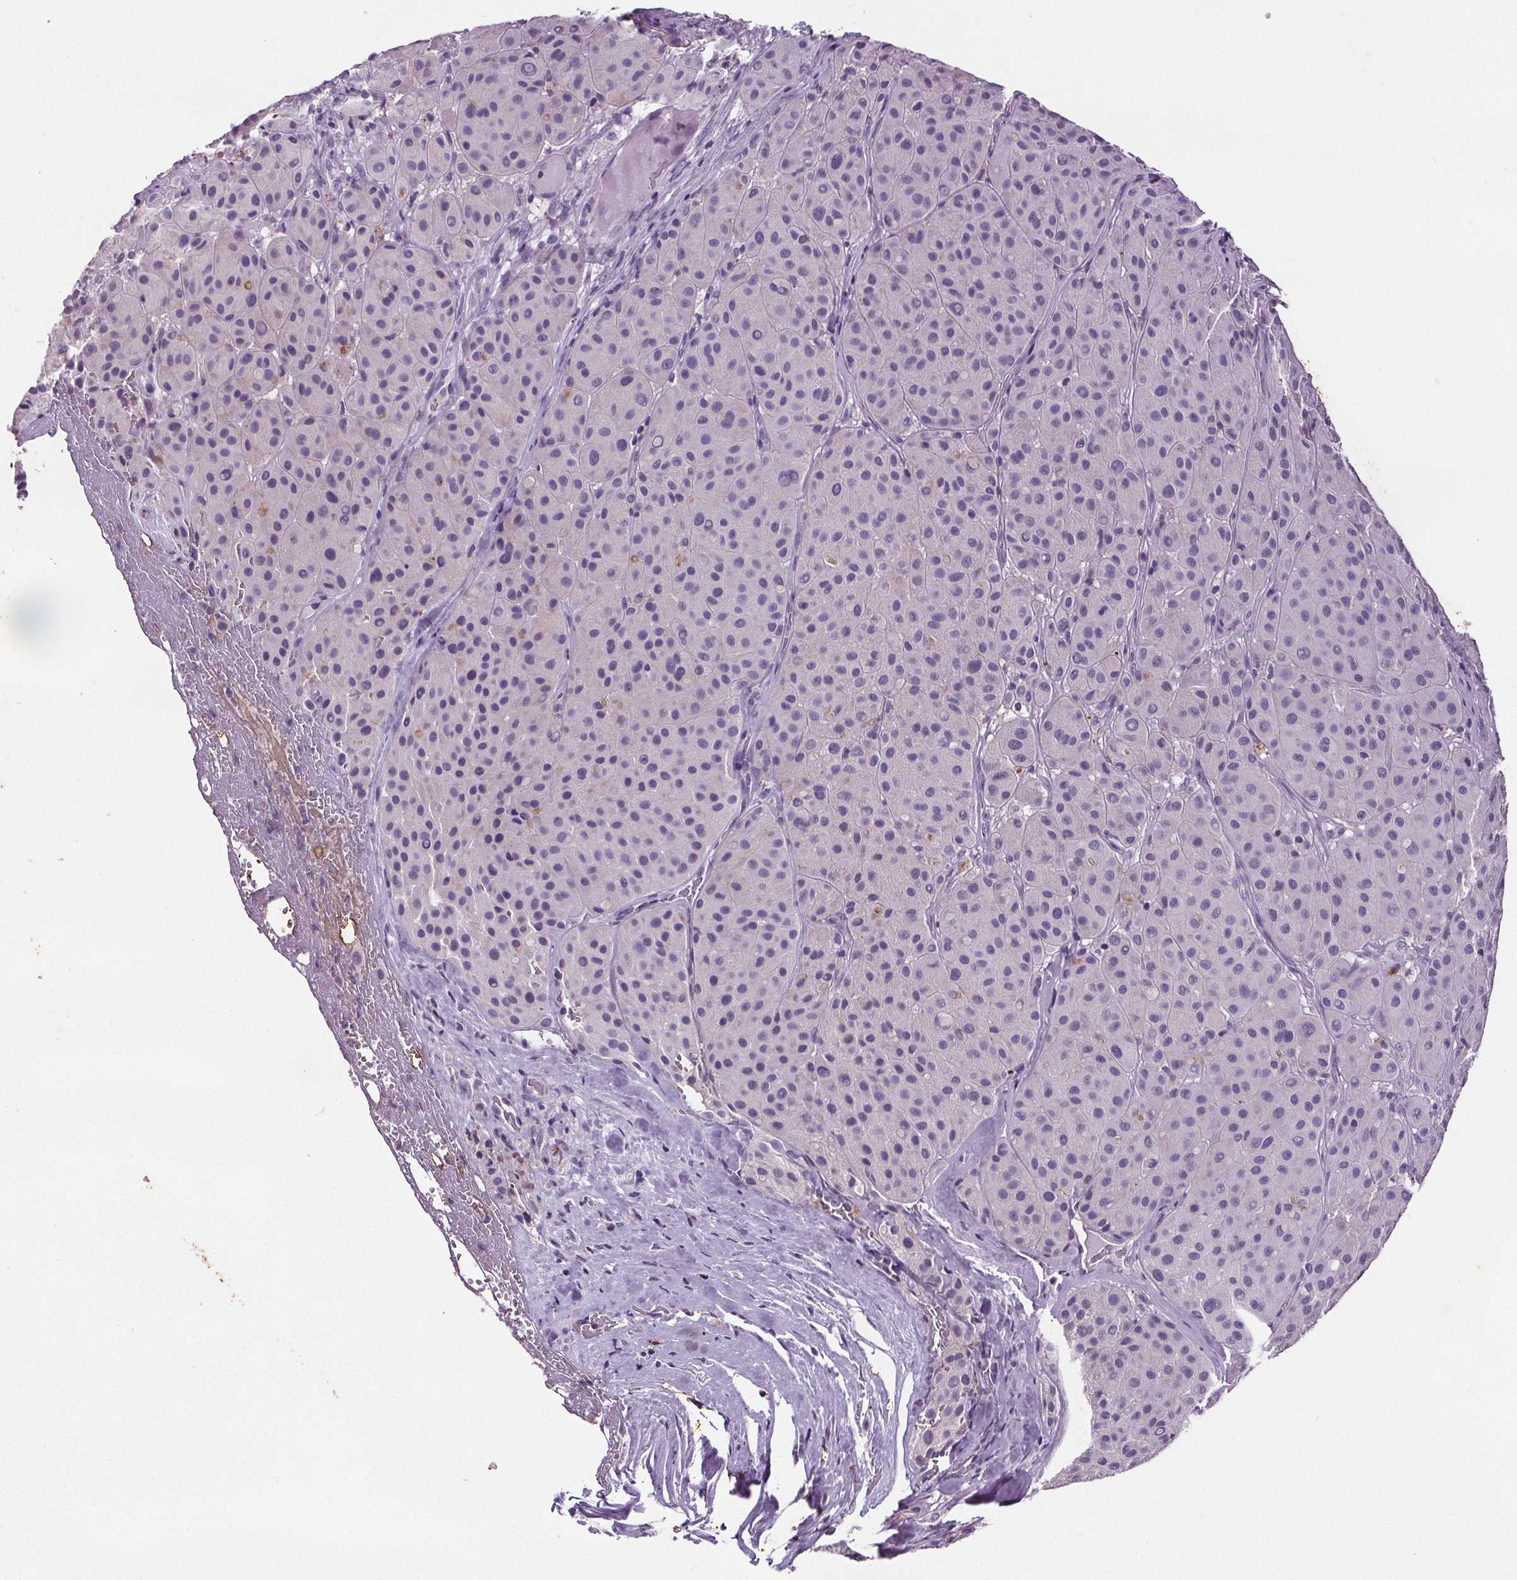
{"staining": {"intensity": "negative", "quantity": "none", "location": "none"}, "tissue": "melanoma", "cell_type": "Tumor cells", "image_type": "cancer", "snomed": [{"axis": "morphology", "description": "Malignant melanoma, Metastatic site"}, {"axis": "topography", "description": "Smooth muscle"}], "caption": "This is an IHC photomicrograph of human melanoma. There is no staining in tumor cells.", "gene": "C19orf84", "patient": {"sex": "male", "age": 41}}